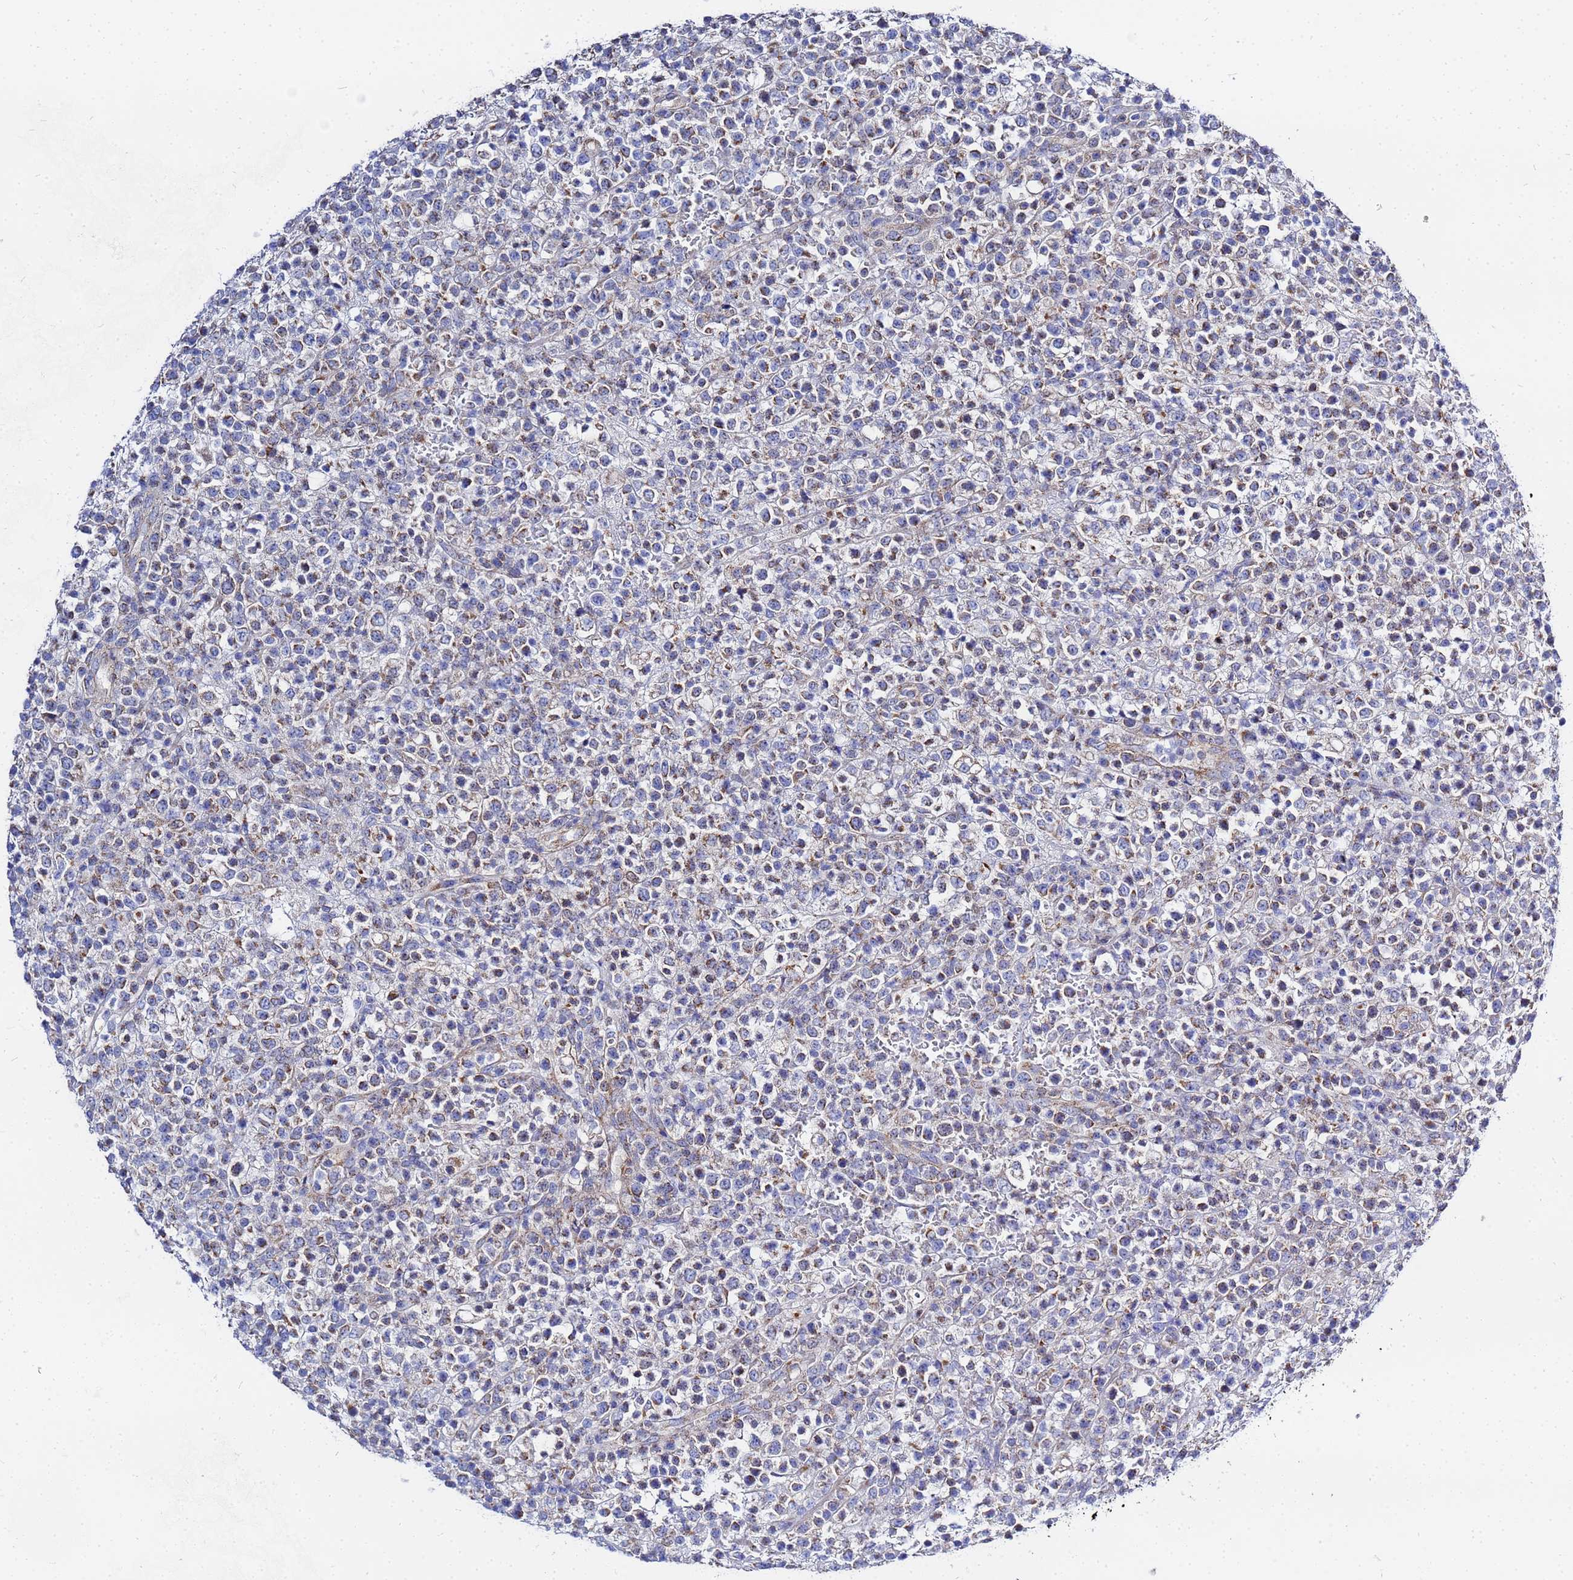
{"staining": {"intensity": "moderate", "quantity": "25%-75%", "location": "cytoplasmic/membranous"}, "tissue": "lymphoma", "cell_type": "Tumor cells", "image_type": "cancer", "snomed": [{"axis": "morphology", "description": "Malignant lymphoma, non-Hodgkin's type, High grade"}, {"axis": "topography", "description": "Colon"}], "caption": "Immunohistochemistry histopathology image of lymphoma stained for a protein (brown), which displays medium levels of moderate cytoplasmic/membranous positivity in about 25%-75% of tumor cells.", "gene": "FAHD2A", "patient": {"sex": "female", "age": 53}}